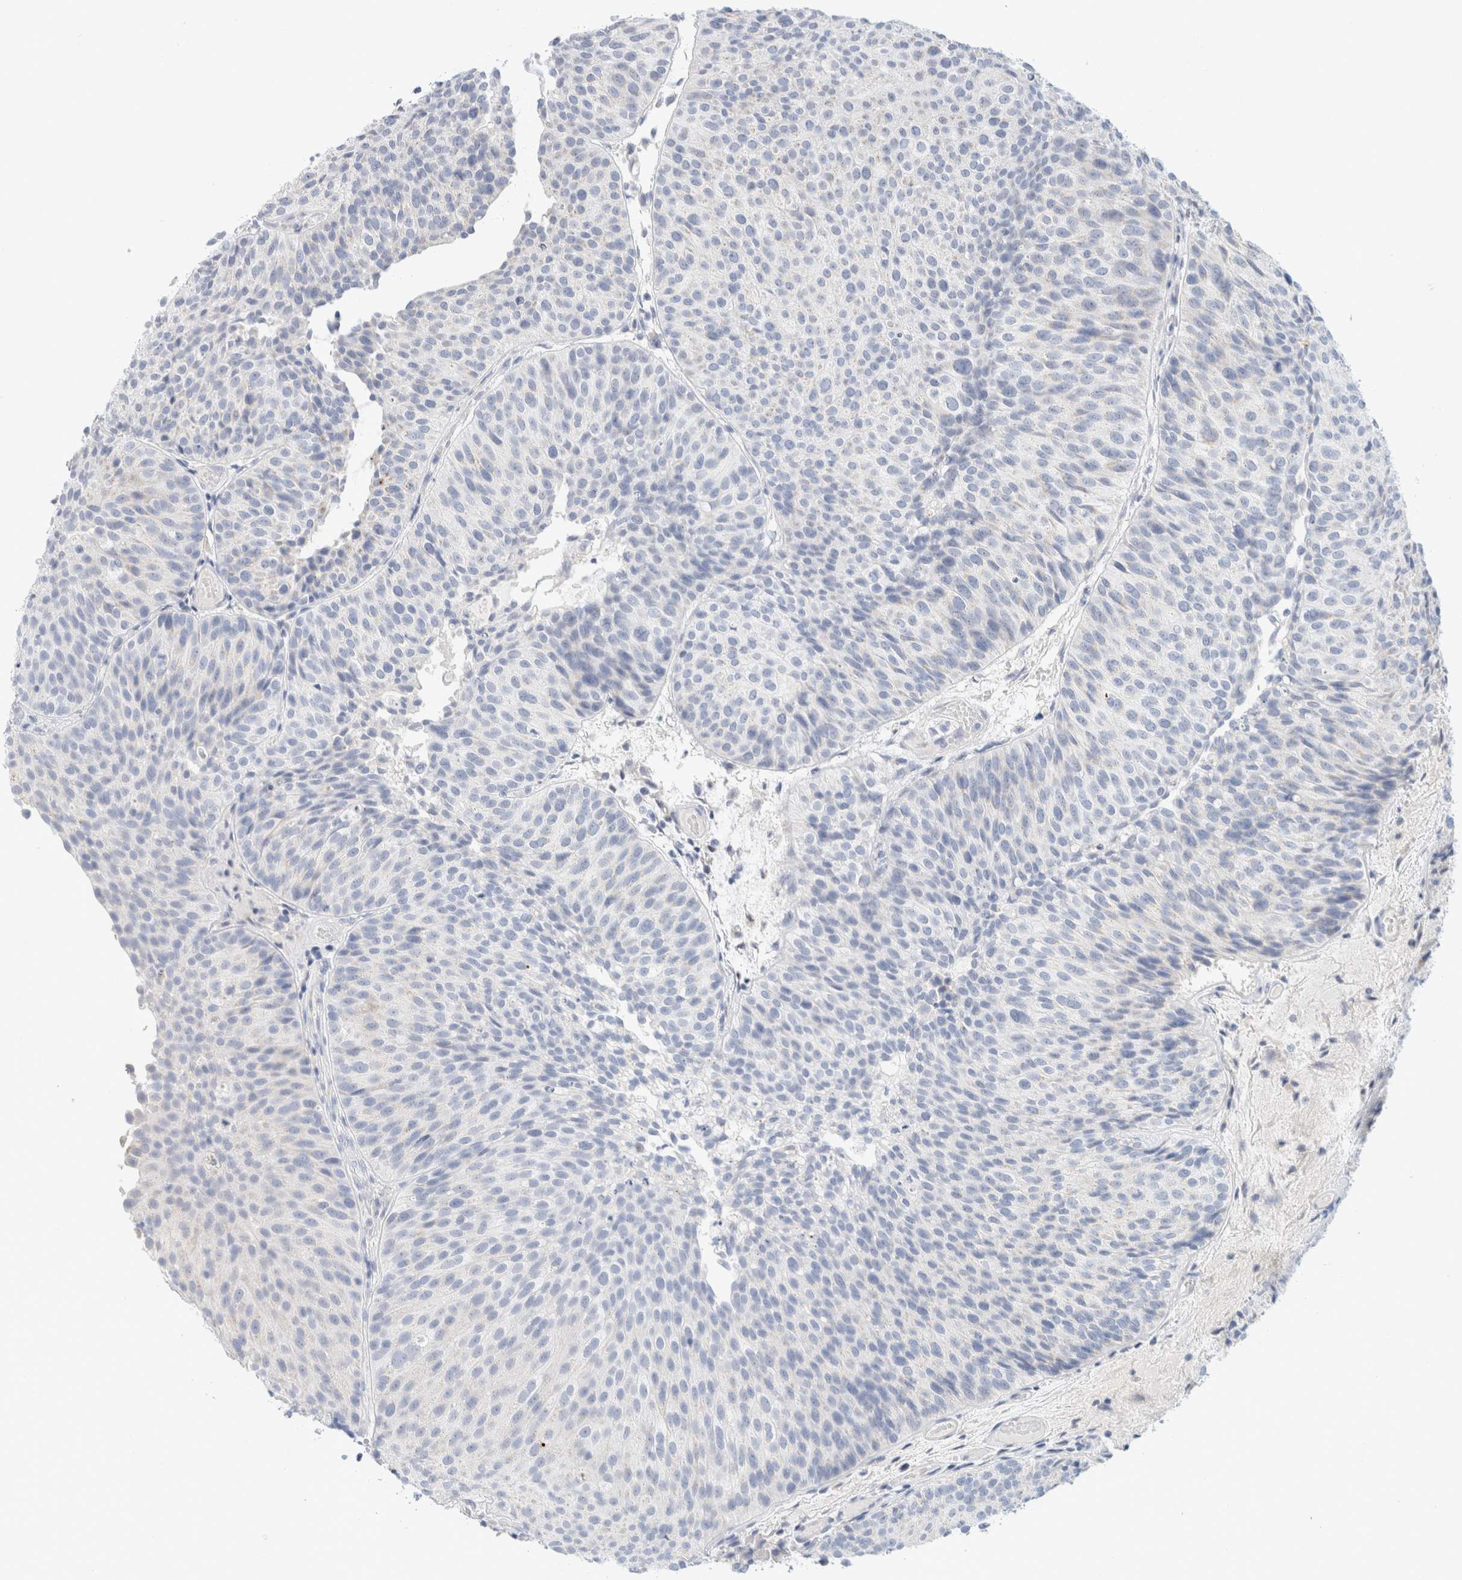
{"staining": {"intensity": "negative", "quantity": "none", "location": "none"}, "tissue": "urothelial cancer", "cell_type": "Tumor cells", "image_type": "cancer", "snomed": [{"axis": "morphology", "description": "Urothelial carcinoma, Low grade"}, {"axis": "topography", "description": "Urinary bladder"}], "caption": "DAB immunohistochemical staining of urothelial carcinoma (low-grade) shows no significant expression in tumor cells. The staining is performed using DAB brown chromogen with nuclei counter-stained in using hematoxylin.", "gene": "HEXD", "patient": {"sex": "male", "age": 86}}